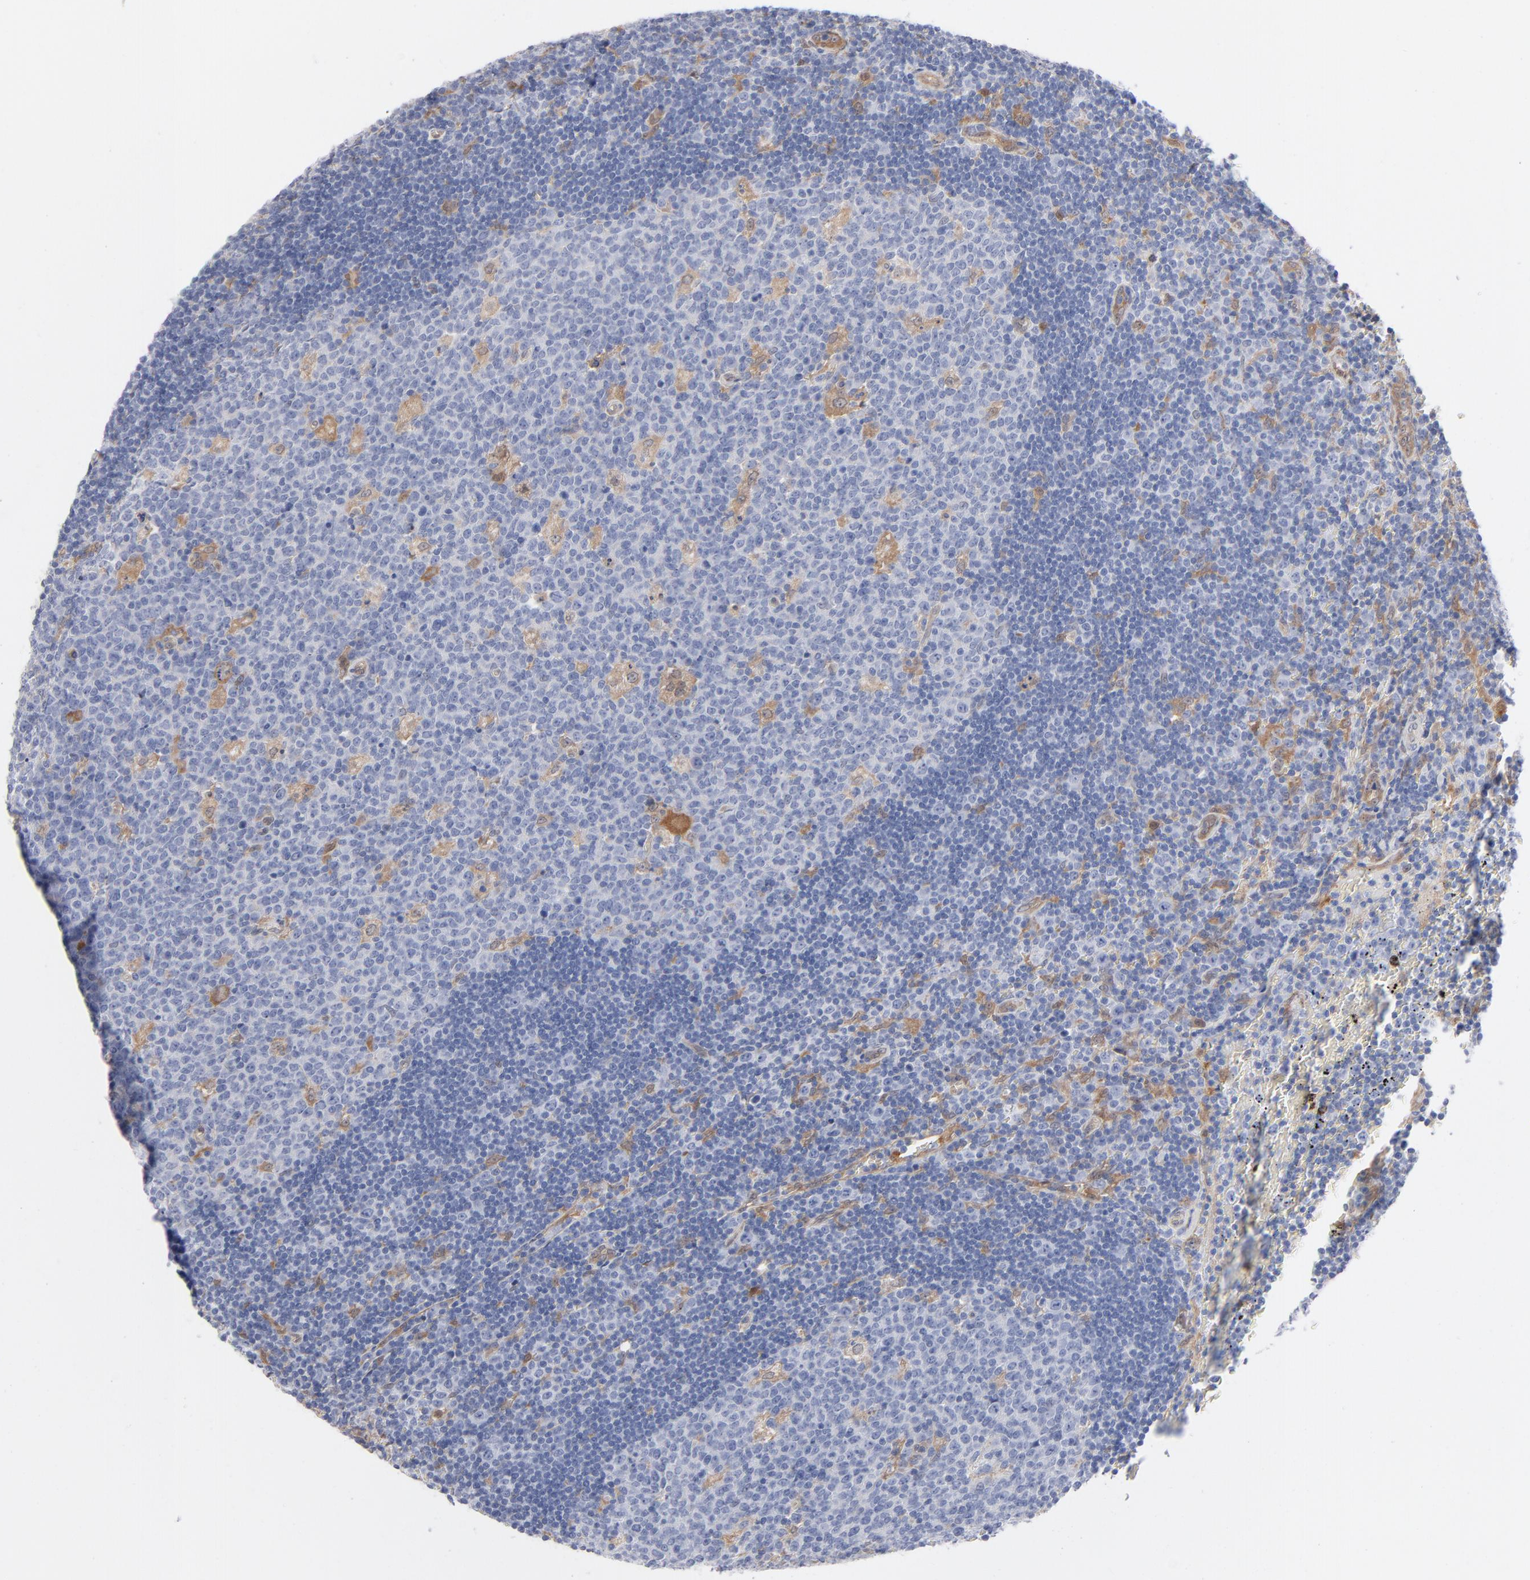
{"staining": {"intensity": "weak", "quantity": "<25%", "location": "cytoplasmic/membranous"}, "tissue": "lymph node", "cell_type": "Germinal center cells", "image_type": "normal", "snomed": [{"axis": "morphology", "description": "Normal tissue, NOS"}, {"axis": "topography", "description": "Lymph node"}, {"axis": "topography", "description": "Salivary gland"}], "caption": "An IHC histopathology image of benign lymph node is shown. There is no staining in germinal center cells of lymph node.", "gene": "ARRB1", "patient": {"sex": "male", "age": 8}}